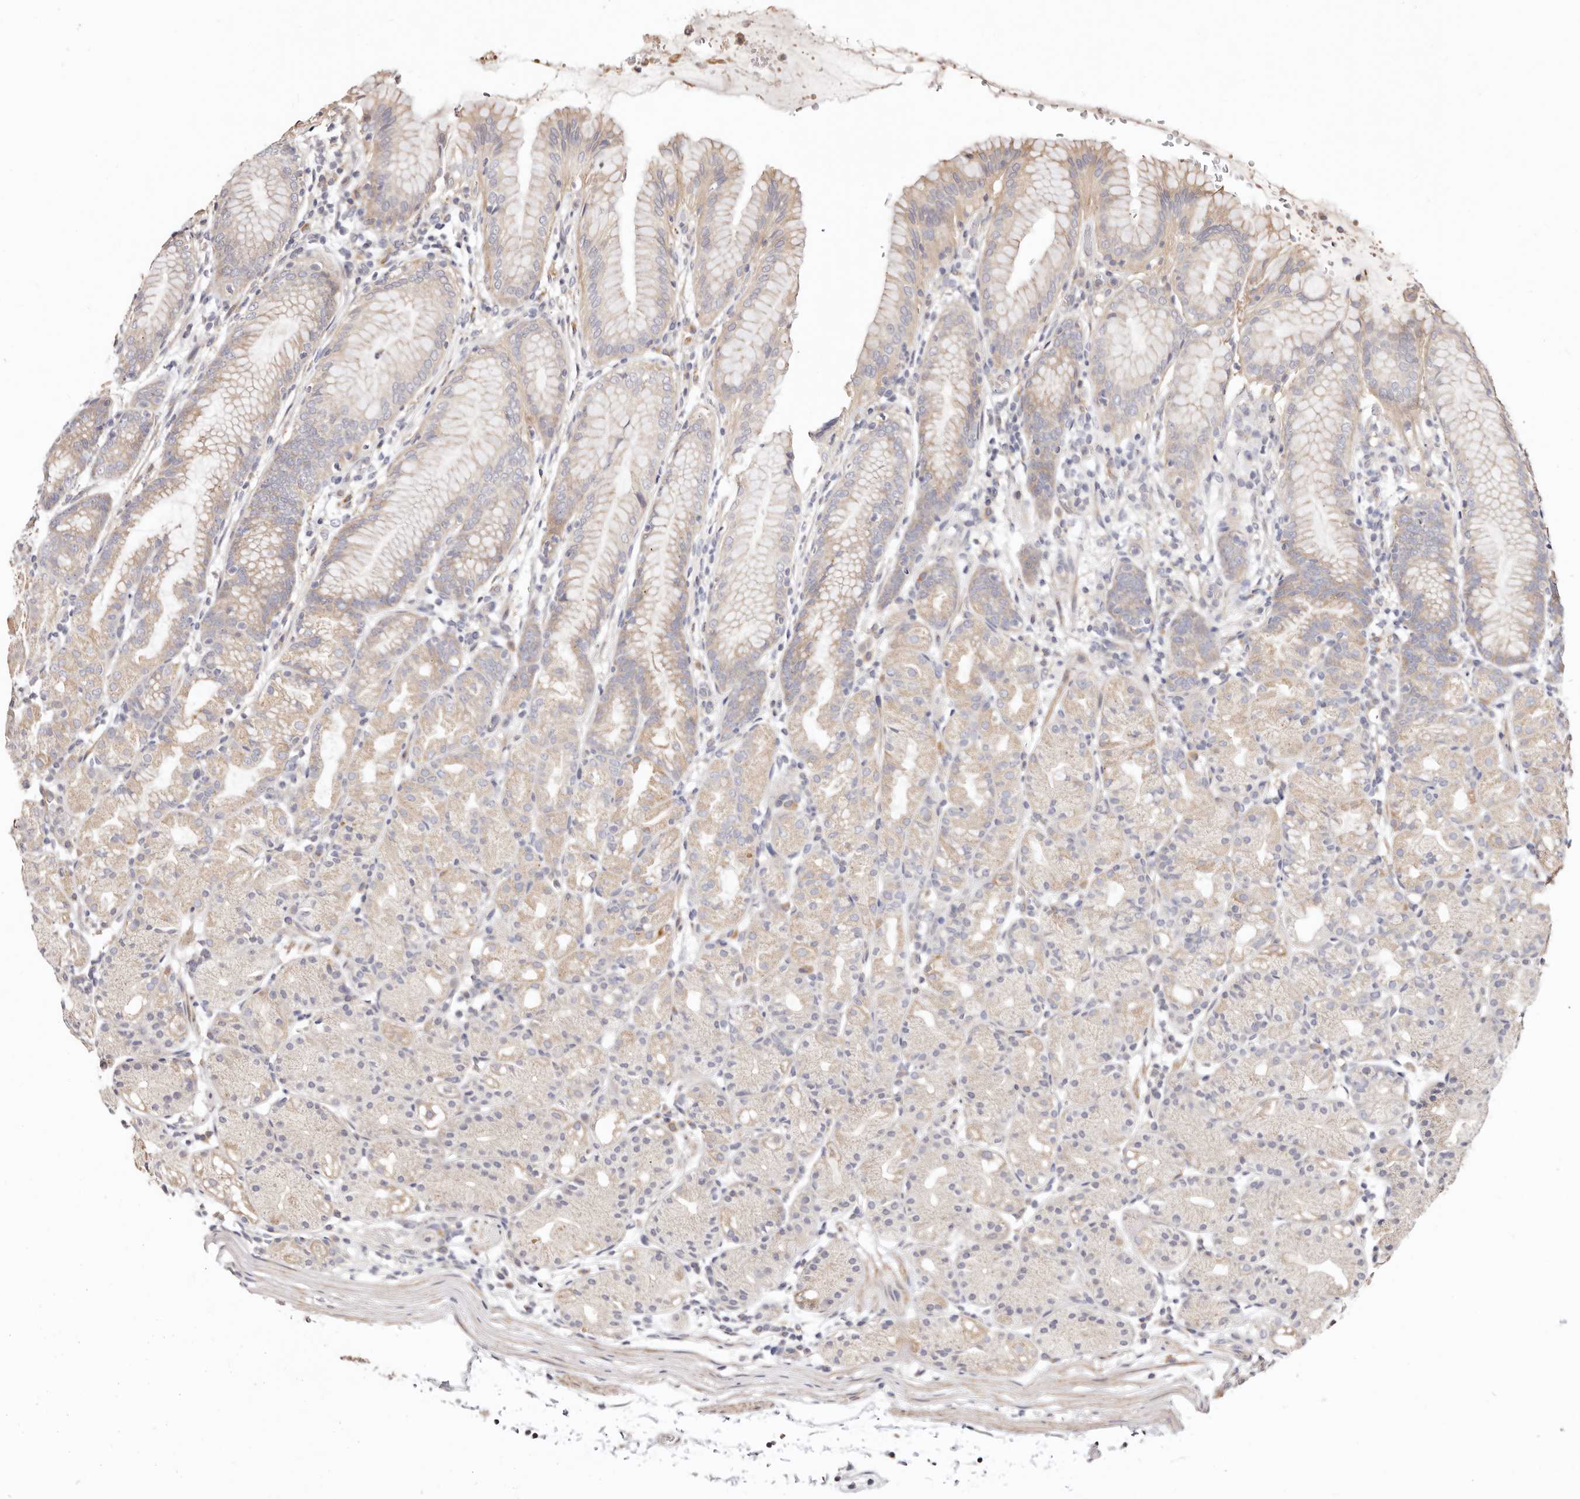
{"staining": {"intensity": "moderate", "quantity": "25%-75%", "location": "cytoplasmic/membranous"}, "tissue": "stomach", "cell_type": "Glandular cells", "image_type": "normal", "snomed": [{"axis": "morphology", "description": "Normal tissue, NOS"}, {"axis": "topography", "description": "Stomach, upper"}], "caption": "Immunohistochemical staining of unremarkable human stomach reveals medium levels of moderate cytoplasmic/membranous expression in approximately 25%-75% of glandular cells.", "gene": "MAPK1", "patient": {"sex": "male", "age": 48}}